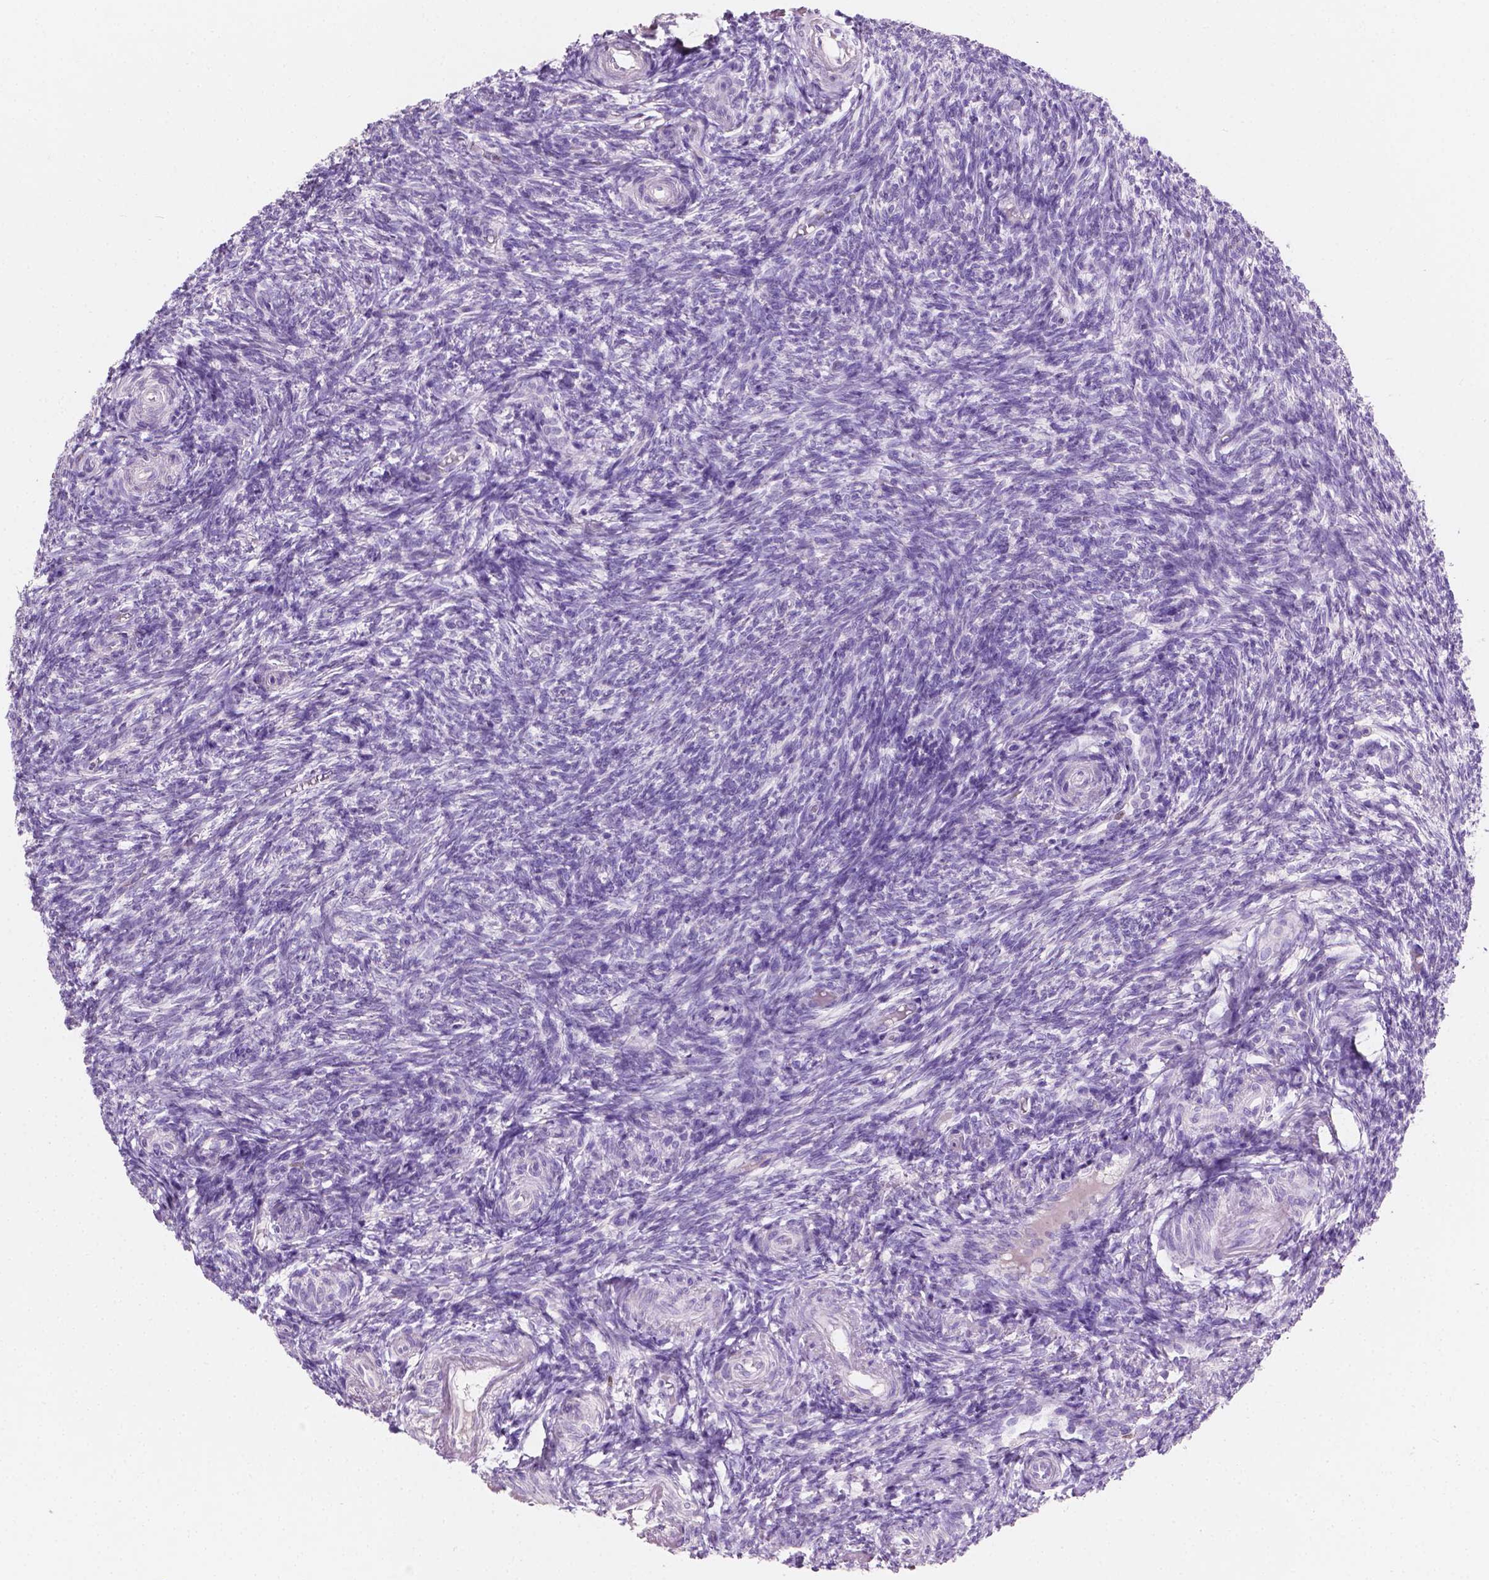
{"staining": {"intensity": "negative", "quantity": "none", "location": "none"}, "tissue": "ovary", "cell_type": "Follicle cells", "image_type": "normal", "snomed": [{"axis": "morphology", "description": "Normal tissue, NOS"}, {"axis": "topography", "description": "Ovary"}], "caption": "Immunohistochemistry (IHC) of unremarkable ovary exhibits no expression in follicle cells.", "gene": "SIAH2", "patient": {"sex": "female", "age": 39}}